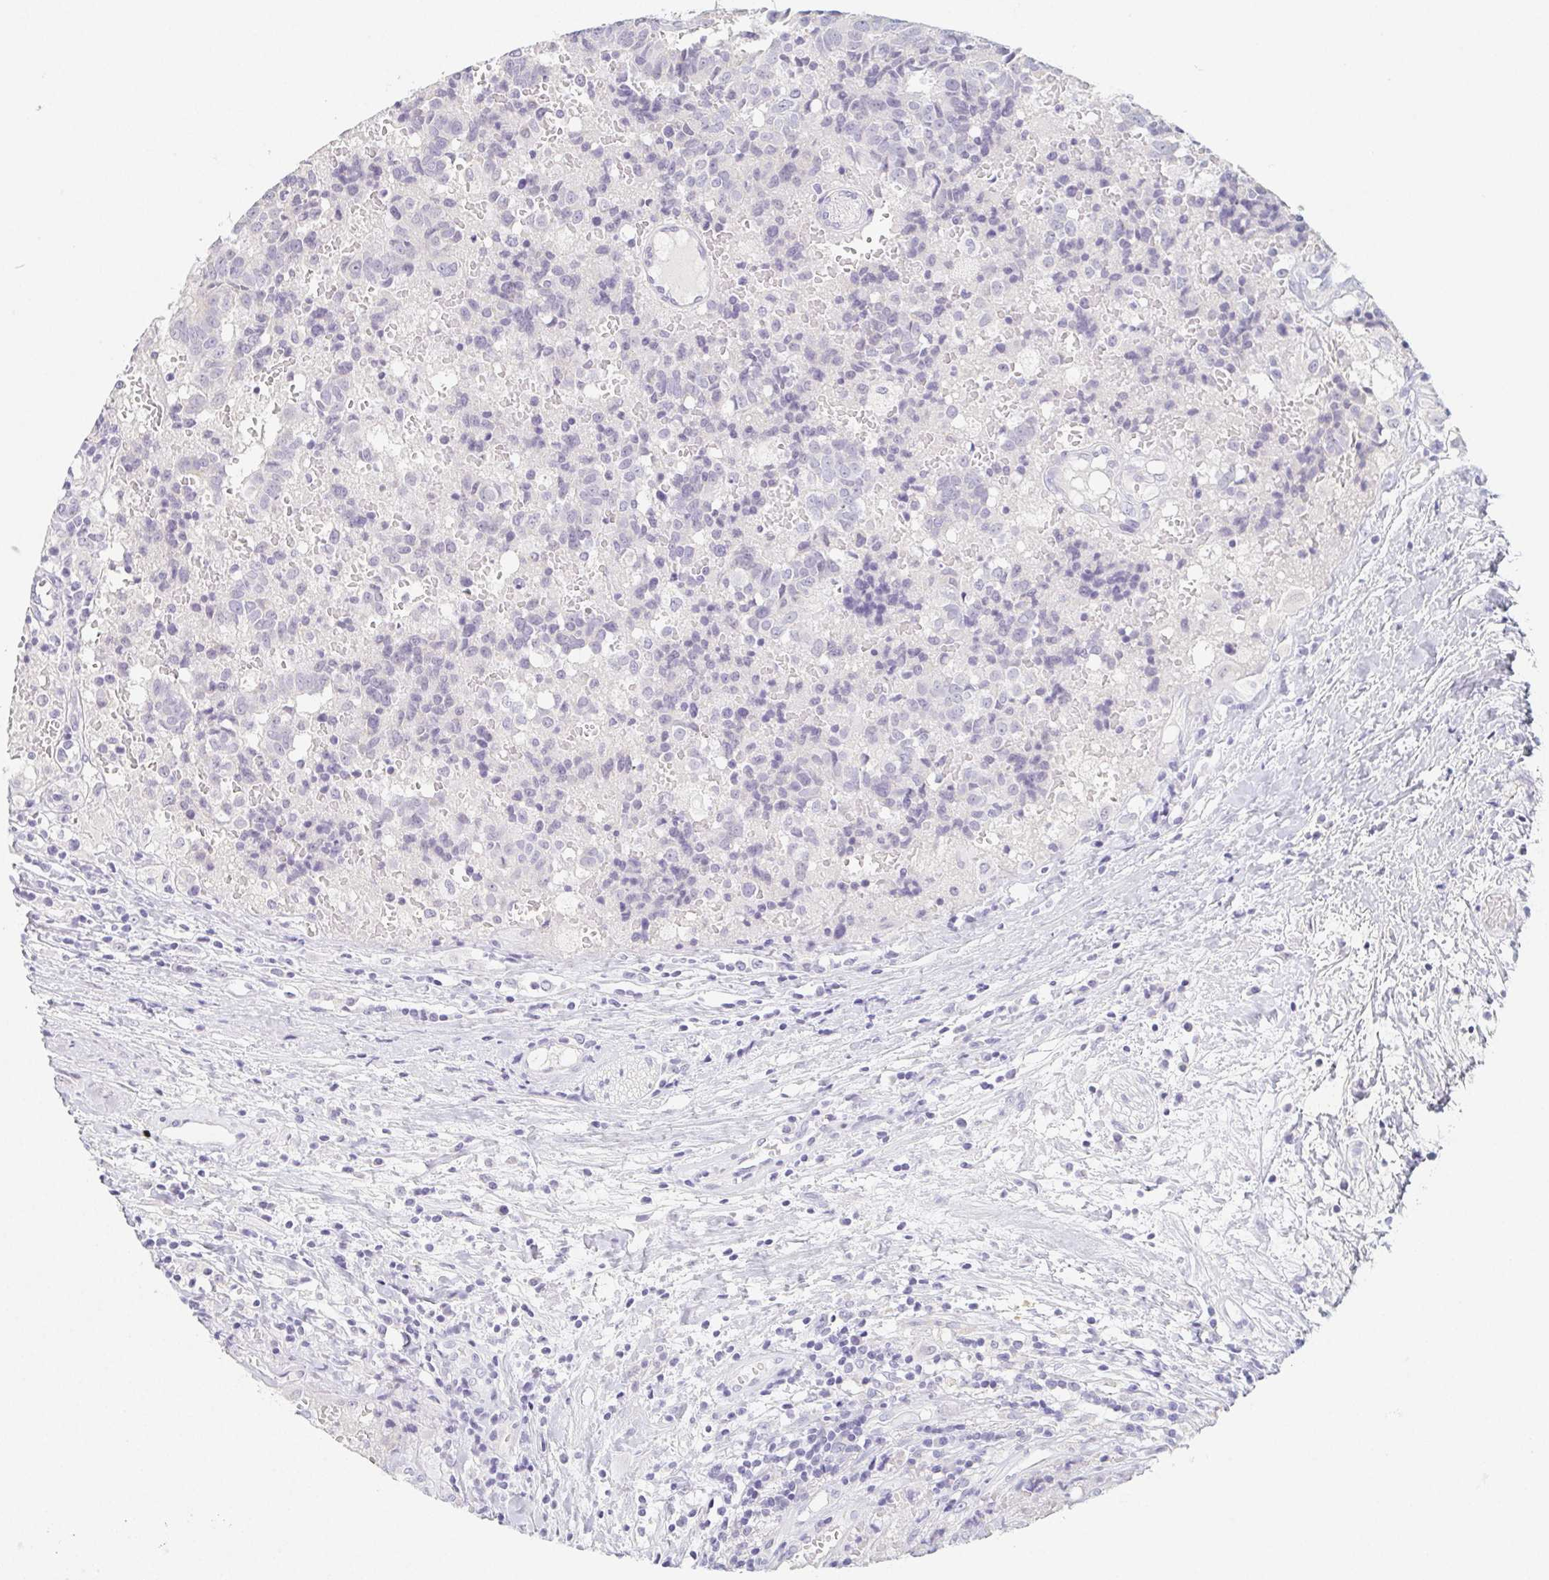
{"staining": {"intensity": "negative", "quantity": "none", "location": "none"}, "tissue": "prostate cancer", "cell_type": "Tumor cells", "image_type": "cancer", "snomed": [{"axis": "morphology", "description": "Adenocarcinoma, High grade"}, {"axis": "topography", "description": "Prostate and seminal vesicle, NOS"}], "caption": "This photomicrograph is of high-grade adenocarcinoma (prostate) stained with immunohistochemistry to label a protein in brown with the nuclei are counter-stained blue. There is no positivity in tumor cells.", "gene": "GLIPR1L1", "patient": {"sex": "male", "age": 60}}